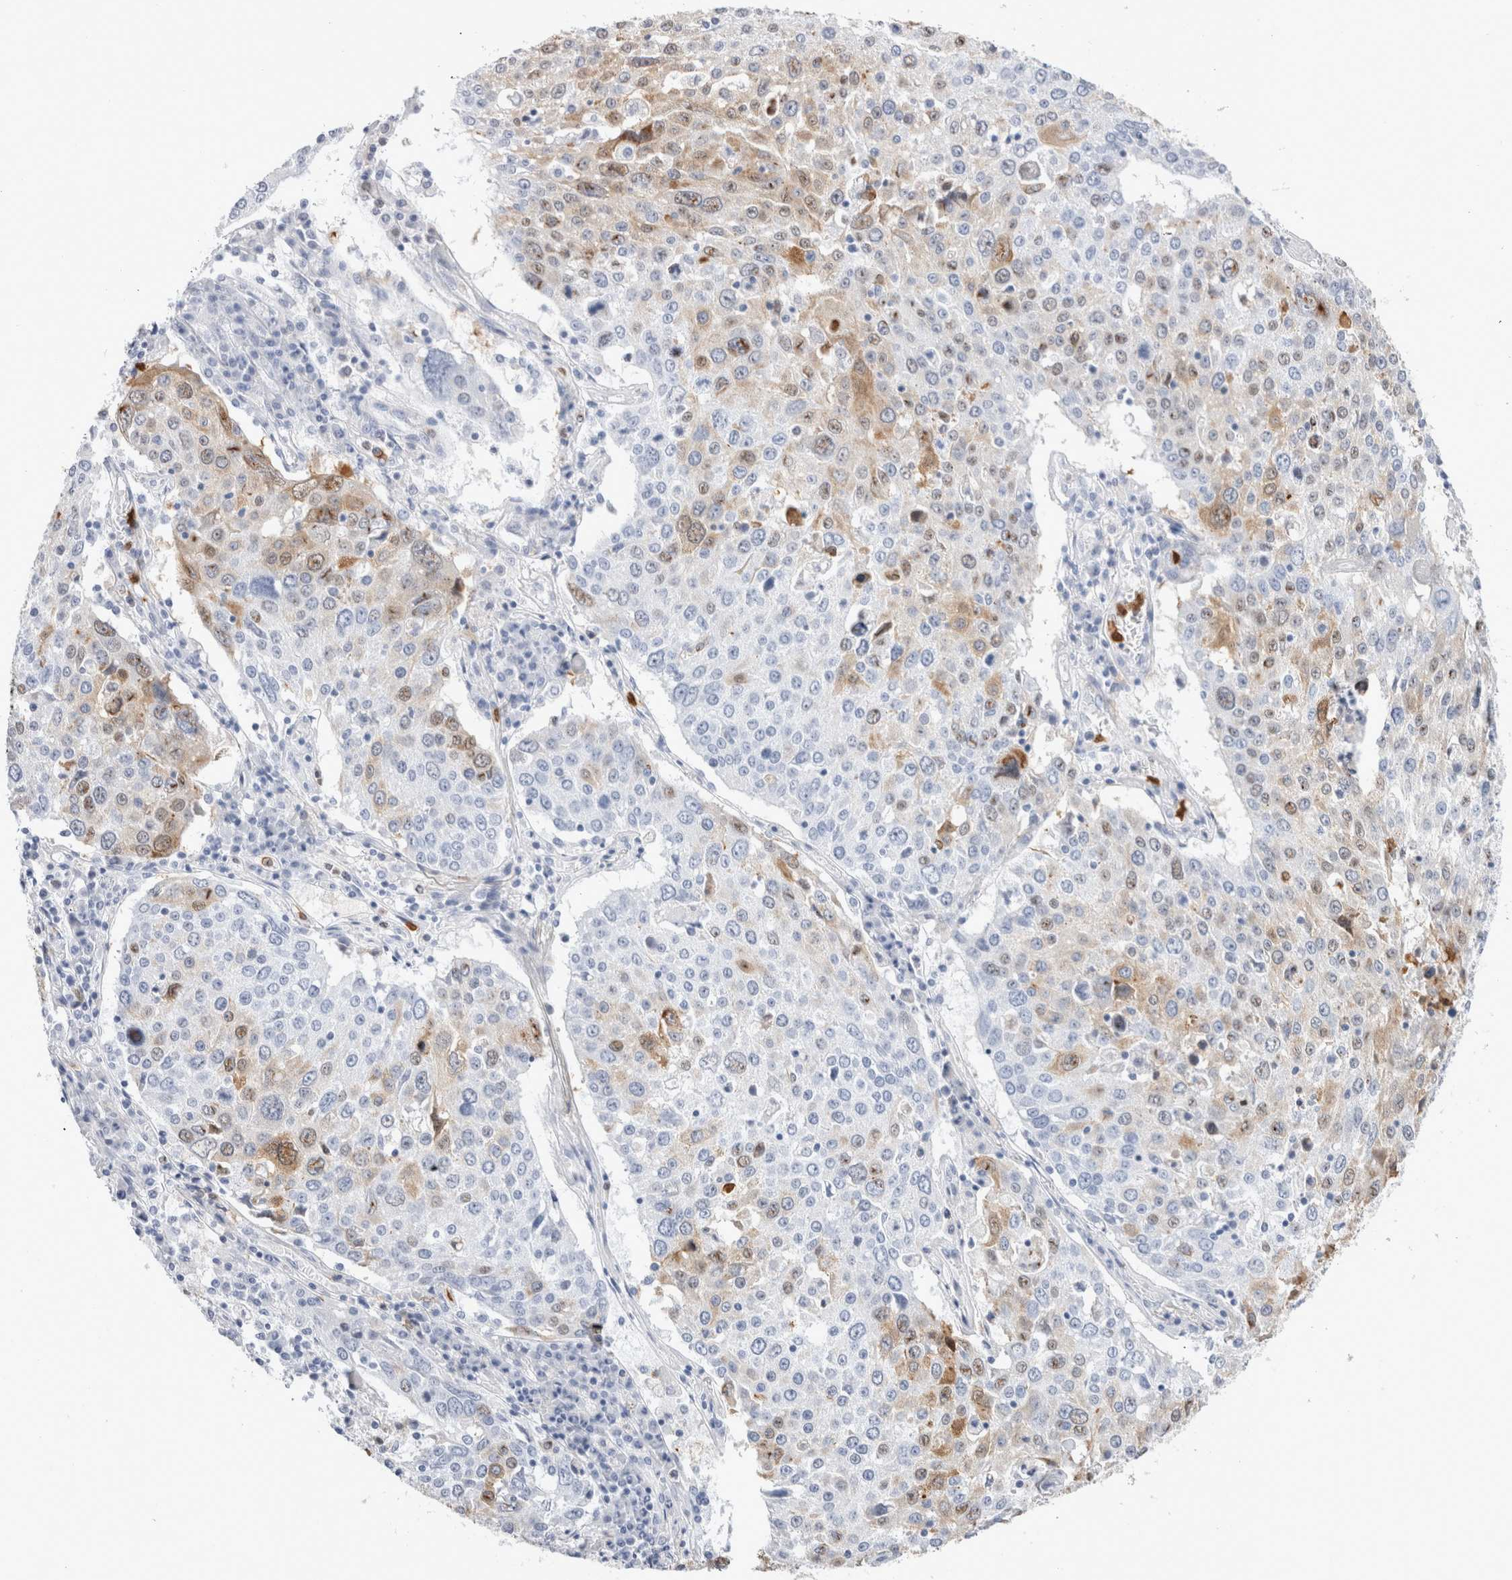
{"staining": {"intensity": "moderate", "quantity": "25%-75%", "location": "cytoplasmic/membranous"}, "tissue": "lung cancer", "cell_type": "Tumor cells", "image_type": "cancer", "snomed": [{"axis": "morphology", "description": "Squamous cell carcinoma, NOS"}, {"axis": "topography", "description": "Lung"}], "caption": "This photomicrograph reveals lung squamous cell carcinoma stained with immunohistochemistry to label a protein in brown. The cytoplasmic/membranous of tumor cells show moderate positivity for the protein. Nuclei are counter-stained blue.", "gene": "SLC10A5", "patient": {"sex": "male", "age": 65}}